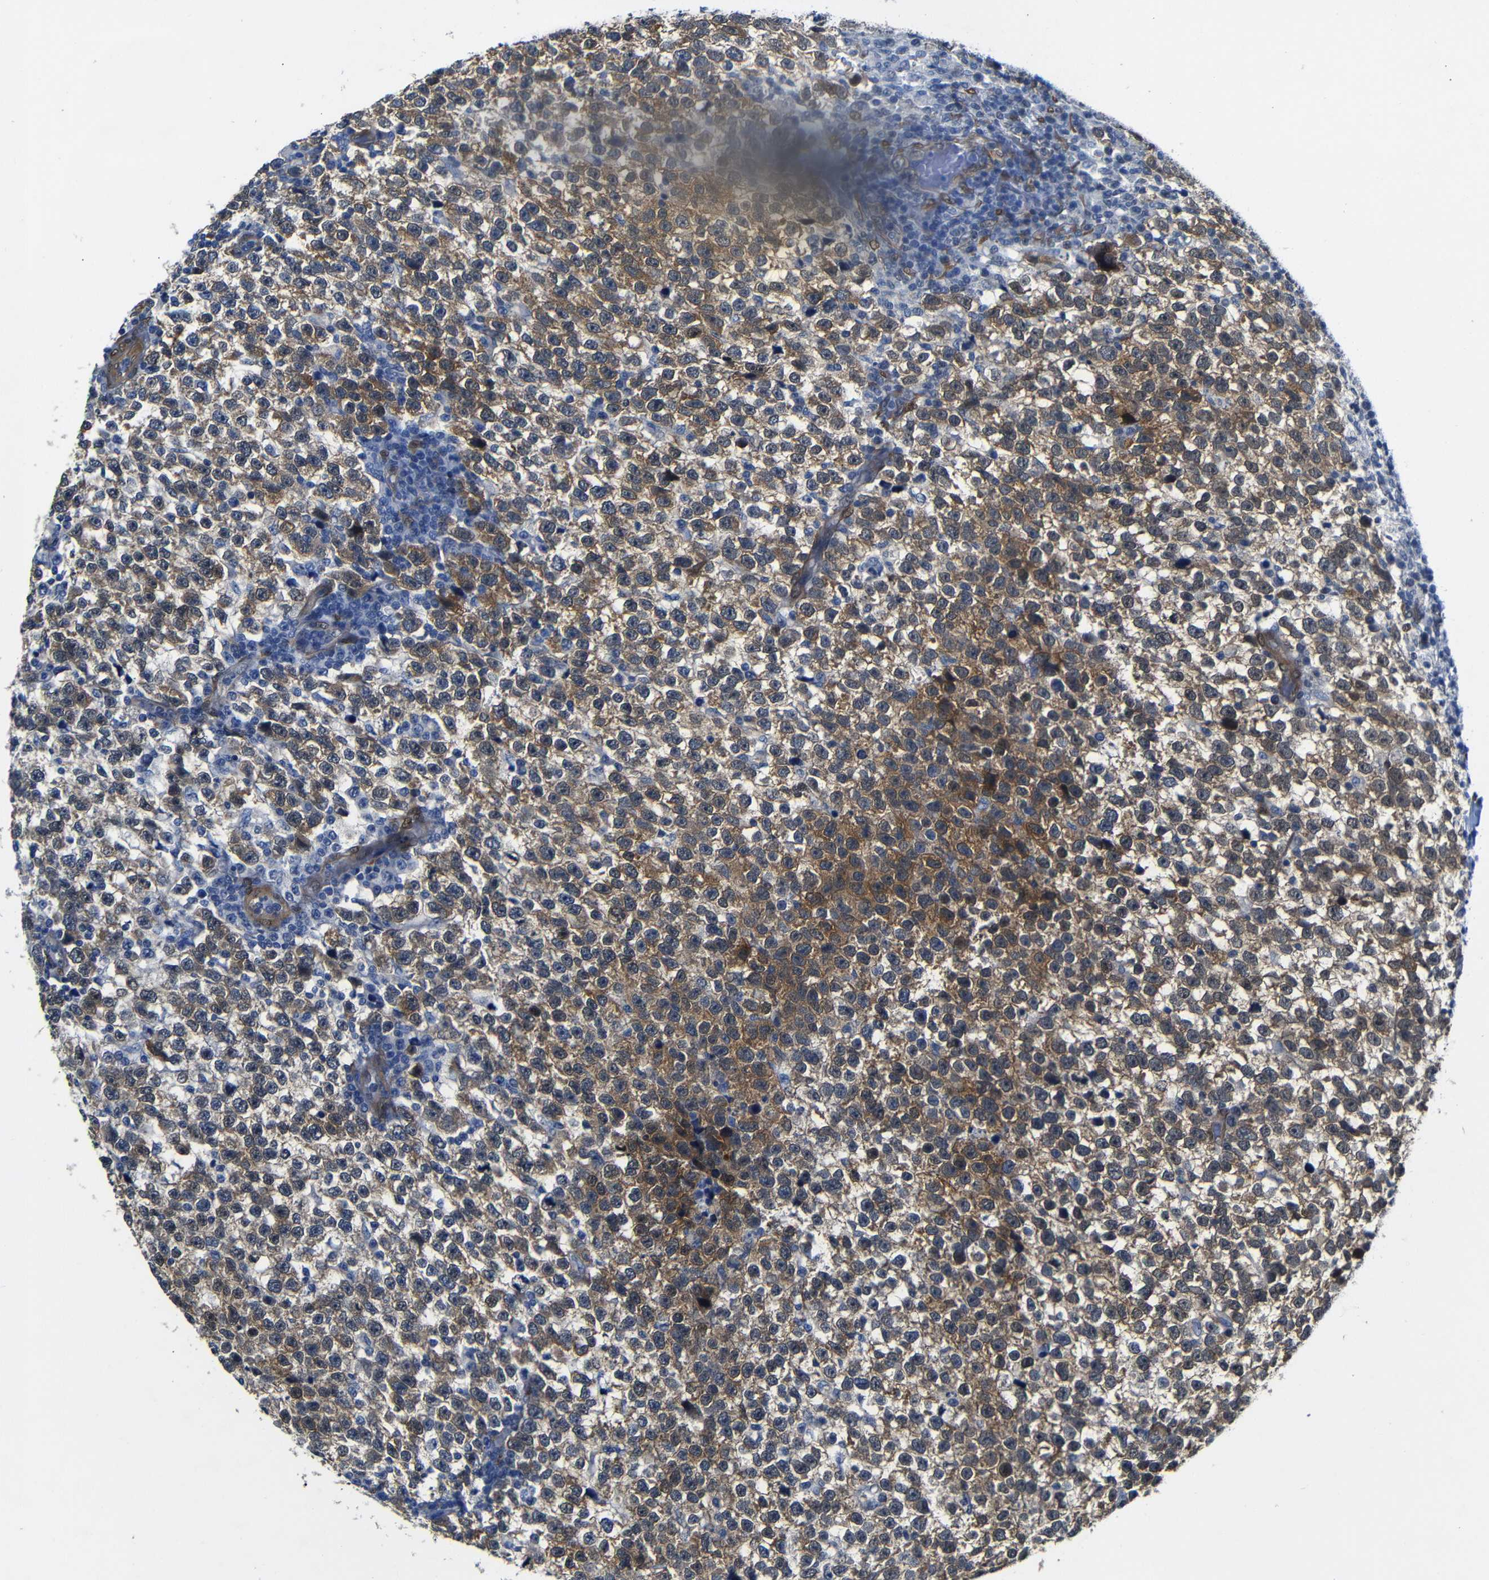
{"staining": {"intensity": "moderate", "quantity": "25%-75%", "location": "cytoplasmic/membranous"}, "tissue": "testis cancer", "cell_type": "Tumor cells", "image_type": "cancer", "snomed": [{"axis": "morphology", "description": "Normal tissue, NOS"}, {"axis": "morphology", "description": "Seminoma, NOS"}, {"axis": "topography", "description": "Testis"}], "caption": "Immunohistochemistry of human testis seminoma exhibits medium levels of moderate cytoplasmic/membranous staining in approximately 25%-75% of tumor cells.", "gene": "YAP1", "patient": {"sex": "male", "age": 43}}